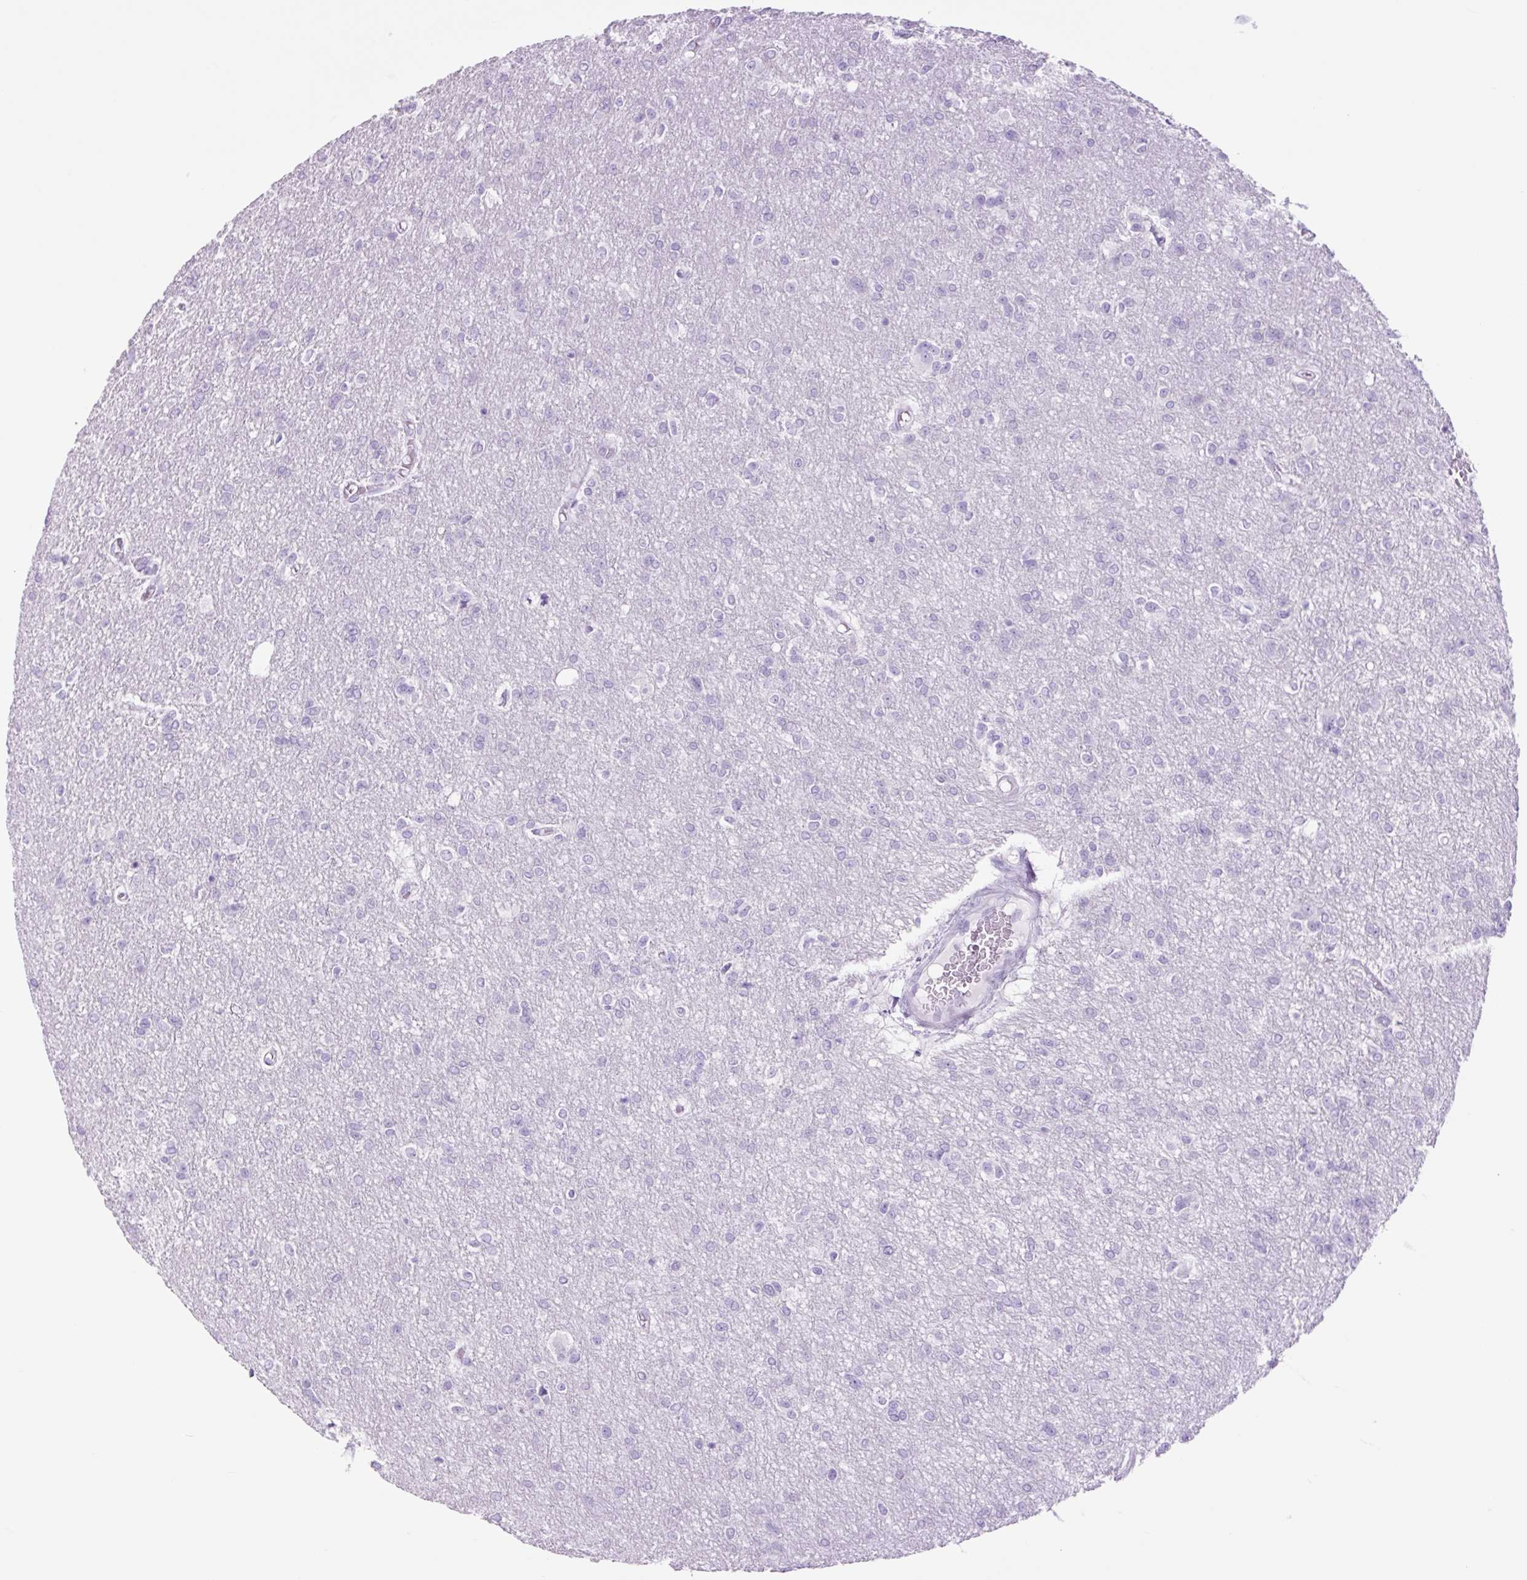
{"staining": {"intensity": "negative", "quantity": "none", "location": "none"}, "tissue": "glioma", "cell_type": "Tumor cells", "image_type": "cancer", "snomed": [{"axis": "morphology", "description": "Glioma, malignant, Low grade"}, {"axis": "topography", "description": "Brain"}], "caption": "A high-resolution image shows immunohistochemistry (IHC) staining of glioma, which reveals no significant positivity in tumor cells.", "gene": "TFF2", "patient": {"sex": "male", "age": 26}}